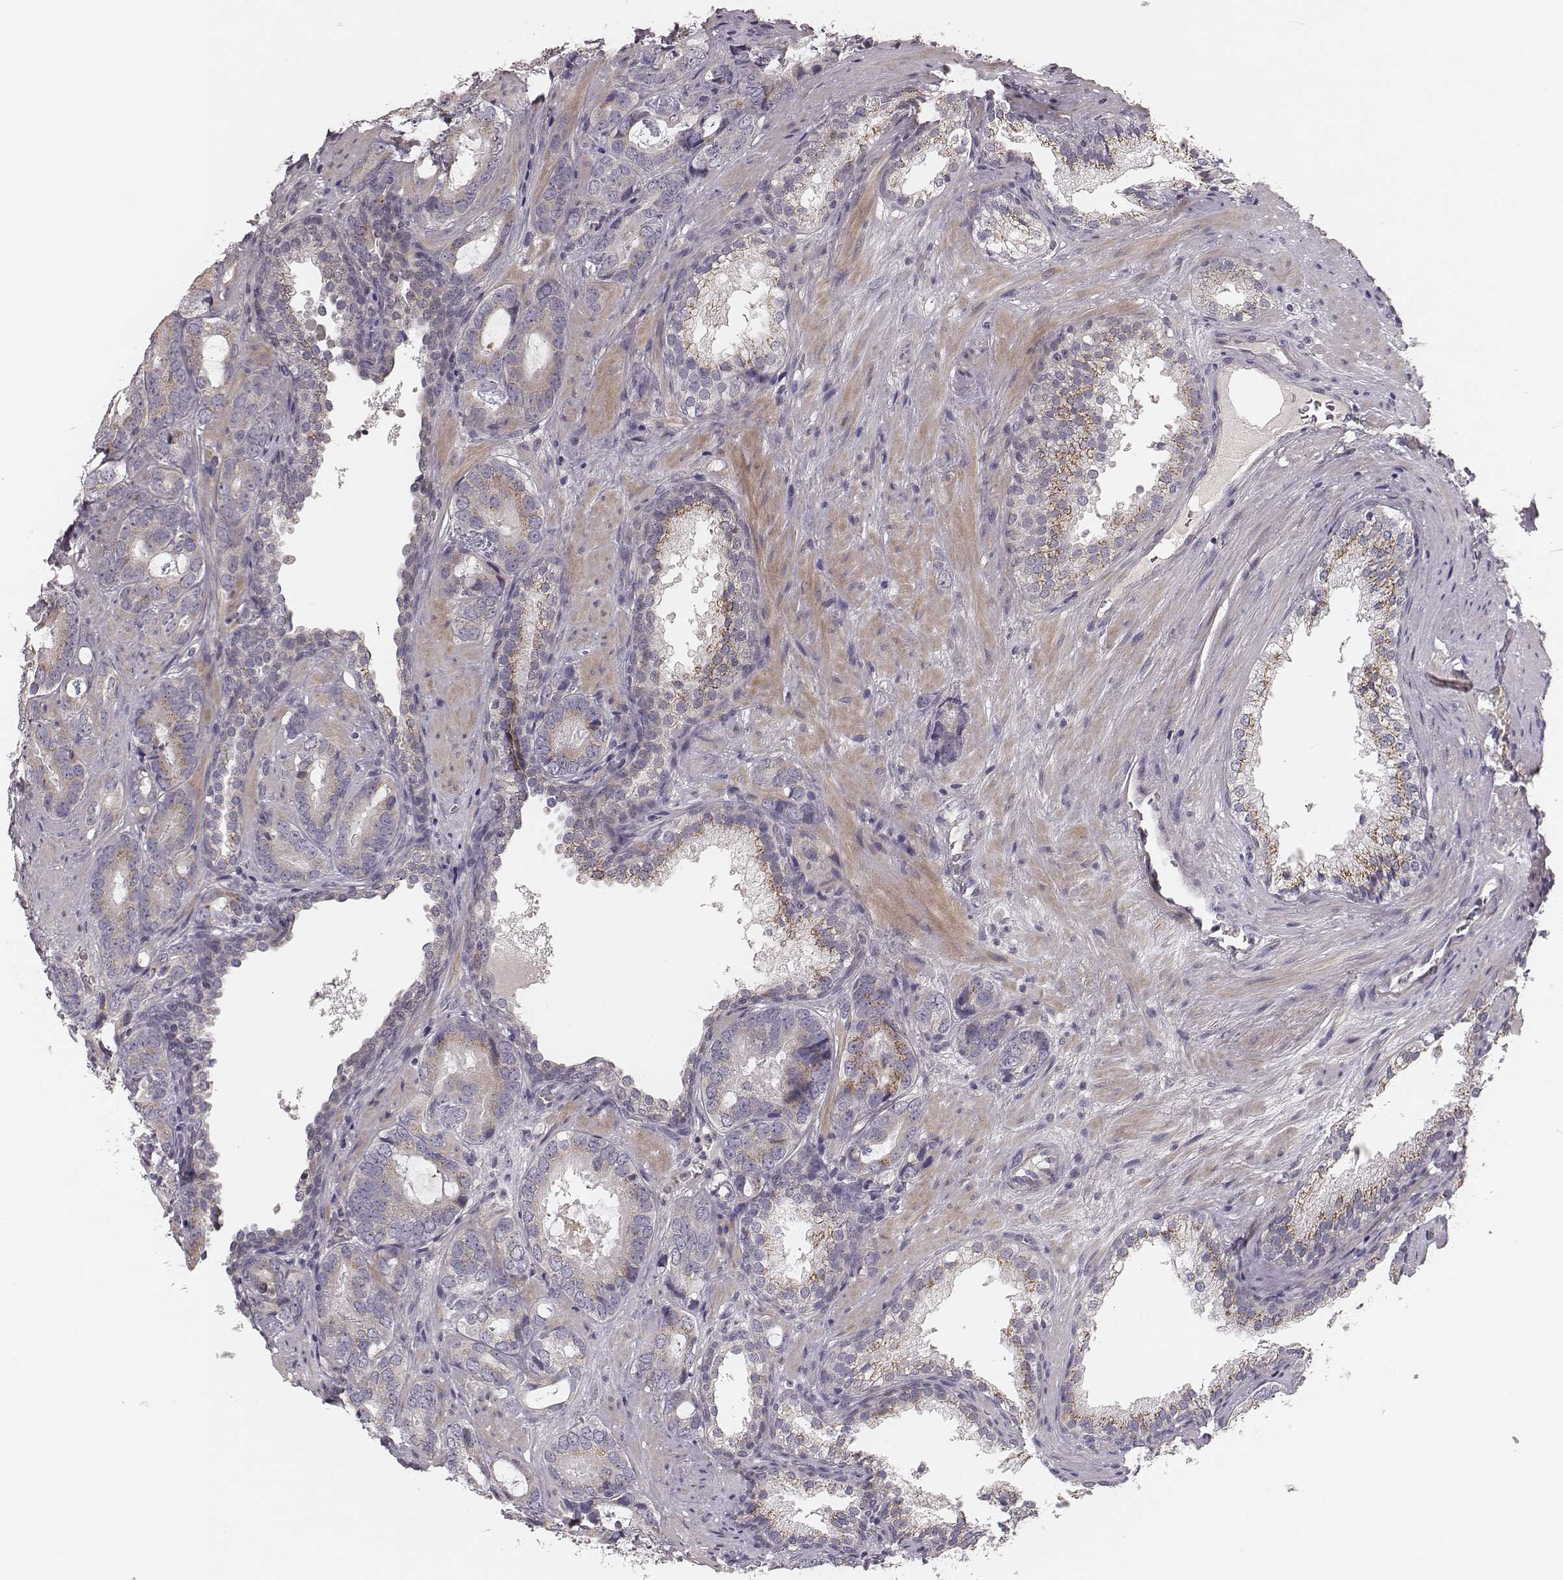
{"staining": {"intensity": "moderate", "quantity": ">75%", "location": "cytoplasmic/membranous"}, "tissue": "prostate cancer", "cell_type": "Tumor cells", "image_type": "cancer", "snomed": [{"axis": "morphology", "description": "Adenocarcinoma, Low grade"}, {"axis": "topography", "description": "Prostate"}], "caption": "A medium amount of moderate cytoplasmic/membranous expression is identified in about >75% of tumor cells in prostate adenocarcinoma (low-grade) tissue.", "gene": "SDCBP2", "patient": {"sex": "male", "age": 60}}